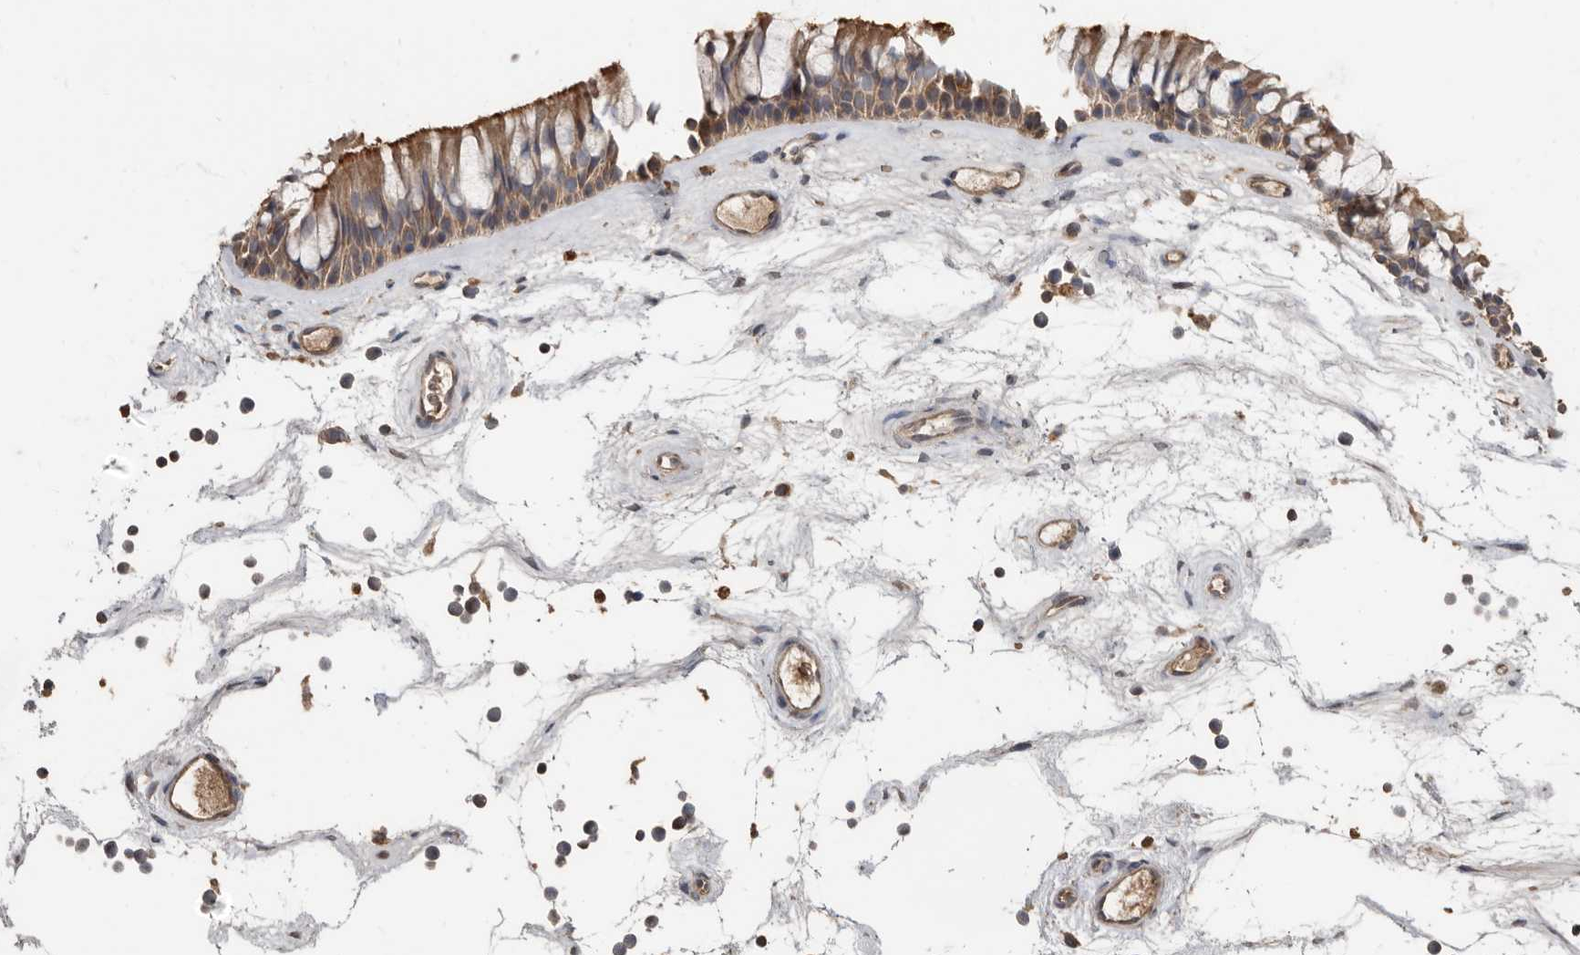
{"staining": {"intensity": "moderate", "quantity": ">75%", "location": "cytoplasmic/membranous"}, "tissue": "nasopharynx", "cell_type": "Respiratory epithelial cells", "image_type": "normal", "snomed": [{"axis": "morphology", "description": "Normal tissue, NOS"}, {"axis": "topography", "description": "Nasopharynx"}], "caption": "Normal nasopharynx displays moderate cytoplasmic/membranous staining in about >75% of respiratory epithelial cells, visualized by immunohistochemistry. (Brightfield microscopy of DAB IHC at high magnification).", "gene": "KIF26B", "patient": {"sex": "male", "age": 64}}